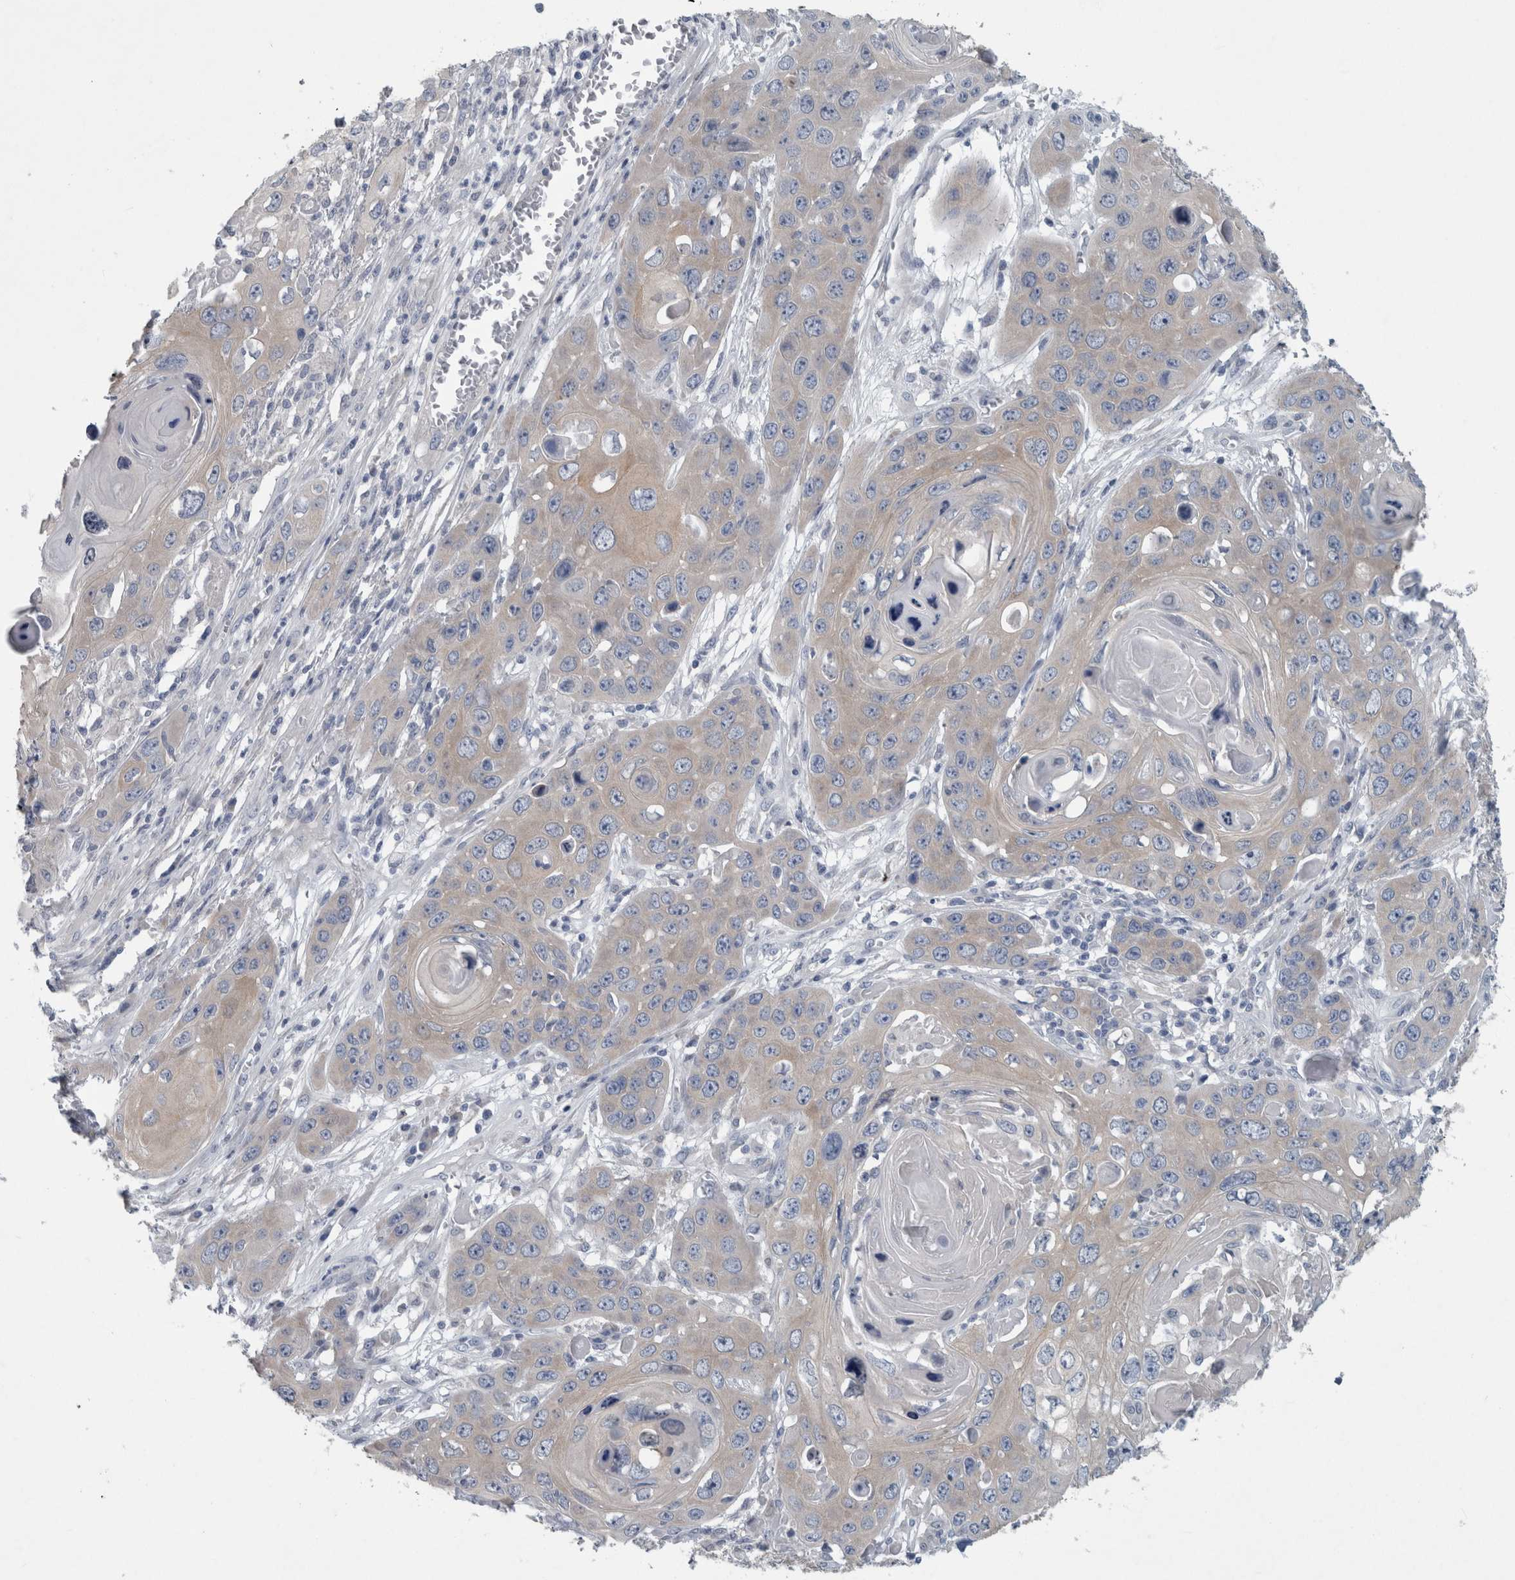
{"staining": {"intensity": "weak", "quantity": "25%-75%", "location": "none"}, "tissue": "skin cancer", "cell_type": "Tumor cells", "image_type": "cancer", "snomed": [{"axis": "morphology", "description": "Squamous cell carcinoma, NOS"}, {"axis": "topography", "description": "Skin"}], "caption": "A high-resolution histopathology image shows immunohistochemistry staining of skin squamous cell carcinoma, which reveals weak None expression in about 25%-75% of tumor cells.", "gene": "FAM83H", "patient": {"sex": "male", "age": 55}}